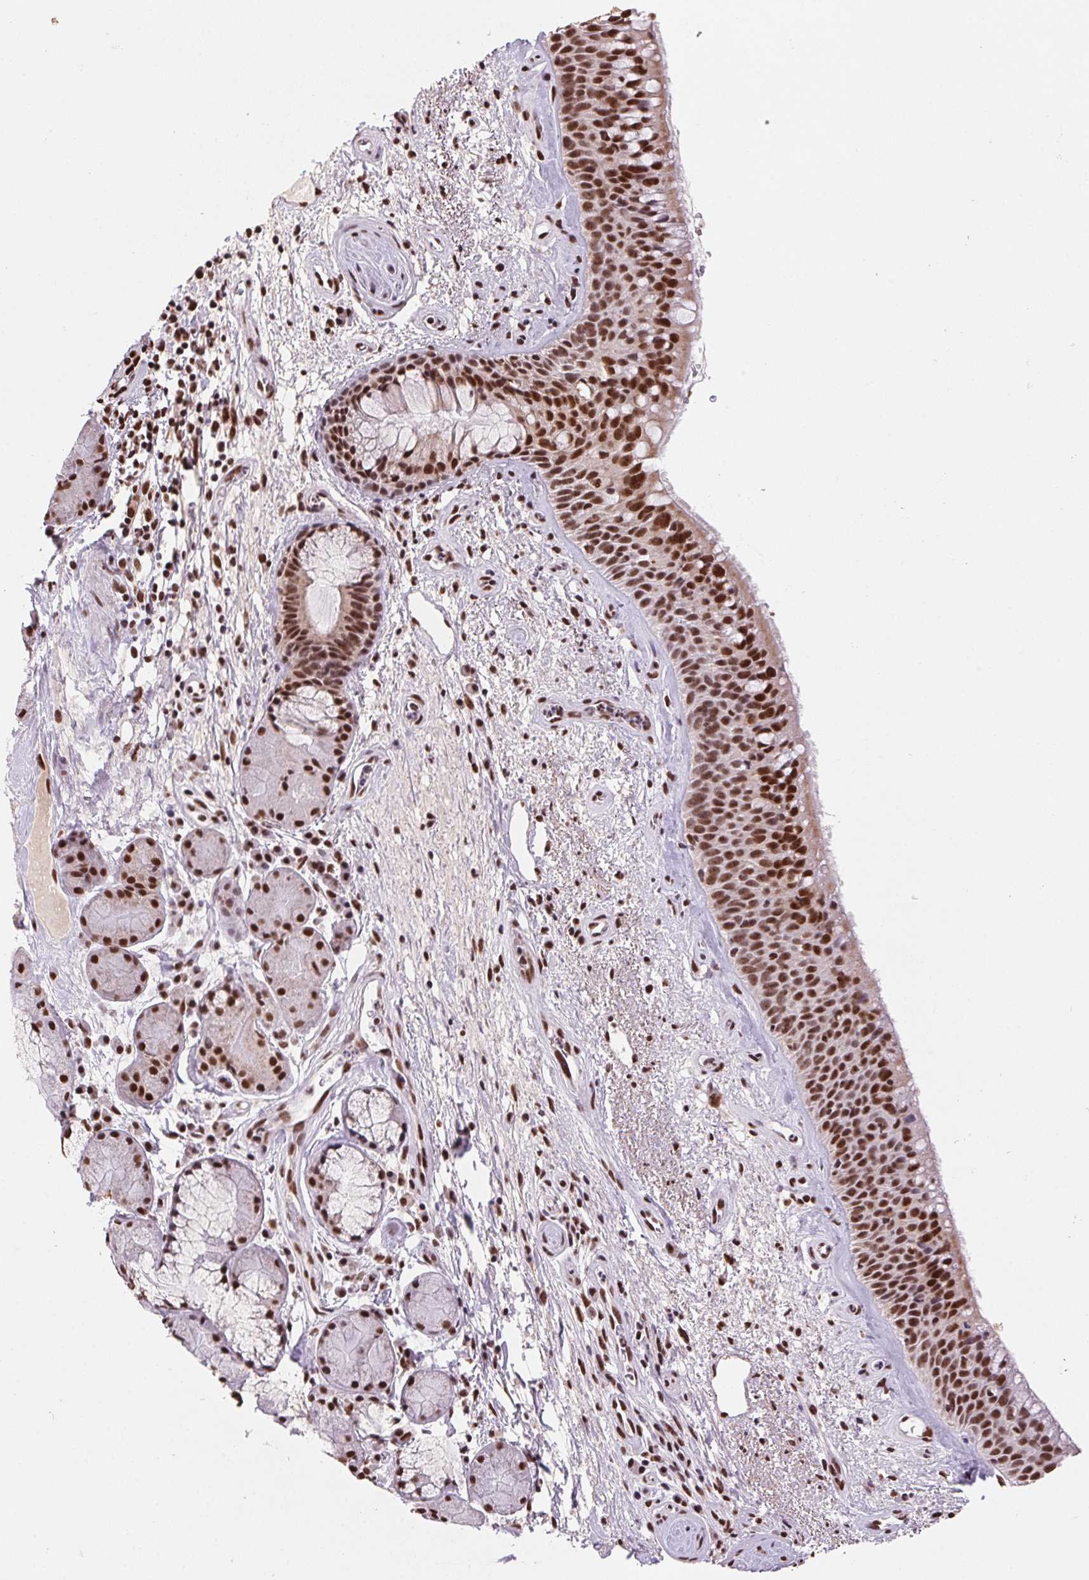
{"staining": {"intensity": "strong", "quantity": ">75%", "location": "nuclear"}, "tissue": "bronchus", "cell_type": "Respiratory epithelial cells", "image_type": "normal", "snomed": [{"axis": "morphology", "description": "Normal tissue, NOS"}, {"axis": "topography", "description": "Bronchus"}], "caption": "Immunohistochemical staining of unremarkable human bronchus reveals high levels of strong nuclear expression in approximately >75% of respiratory epithelial cells.", "gene": "SNRPG", "patient": {"sex": "male", "age": 48}}